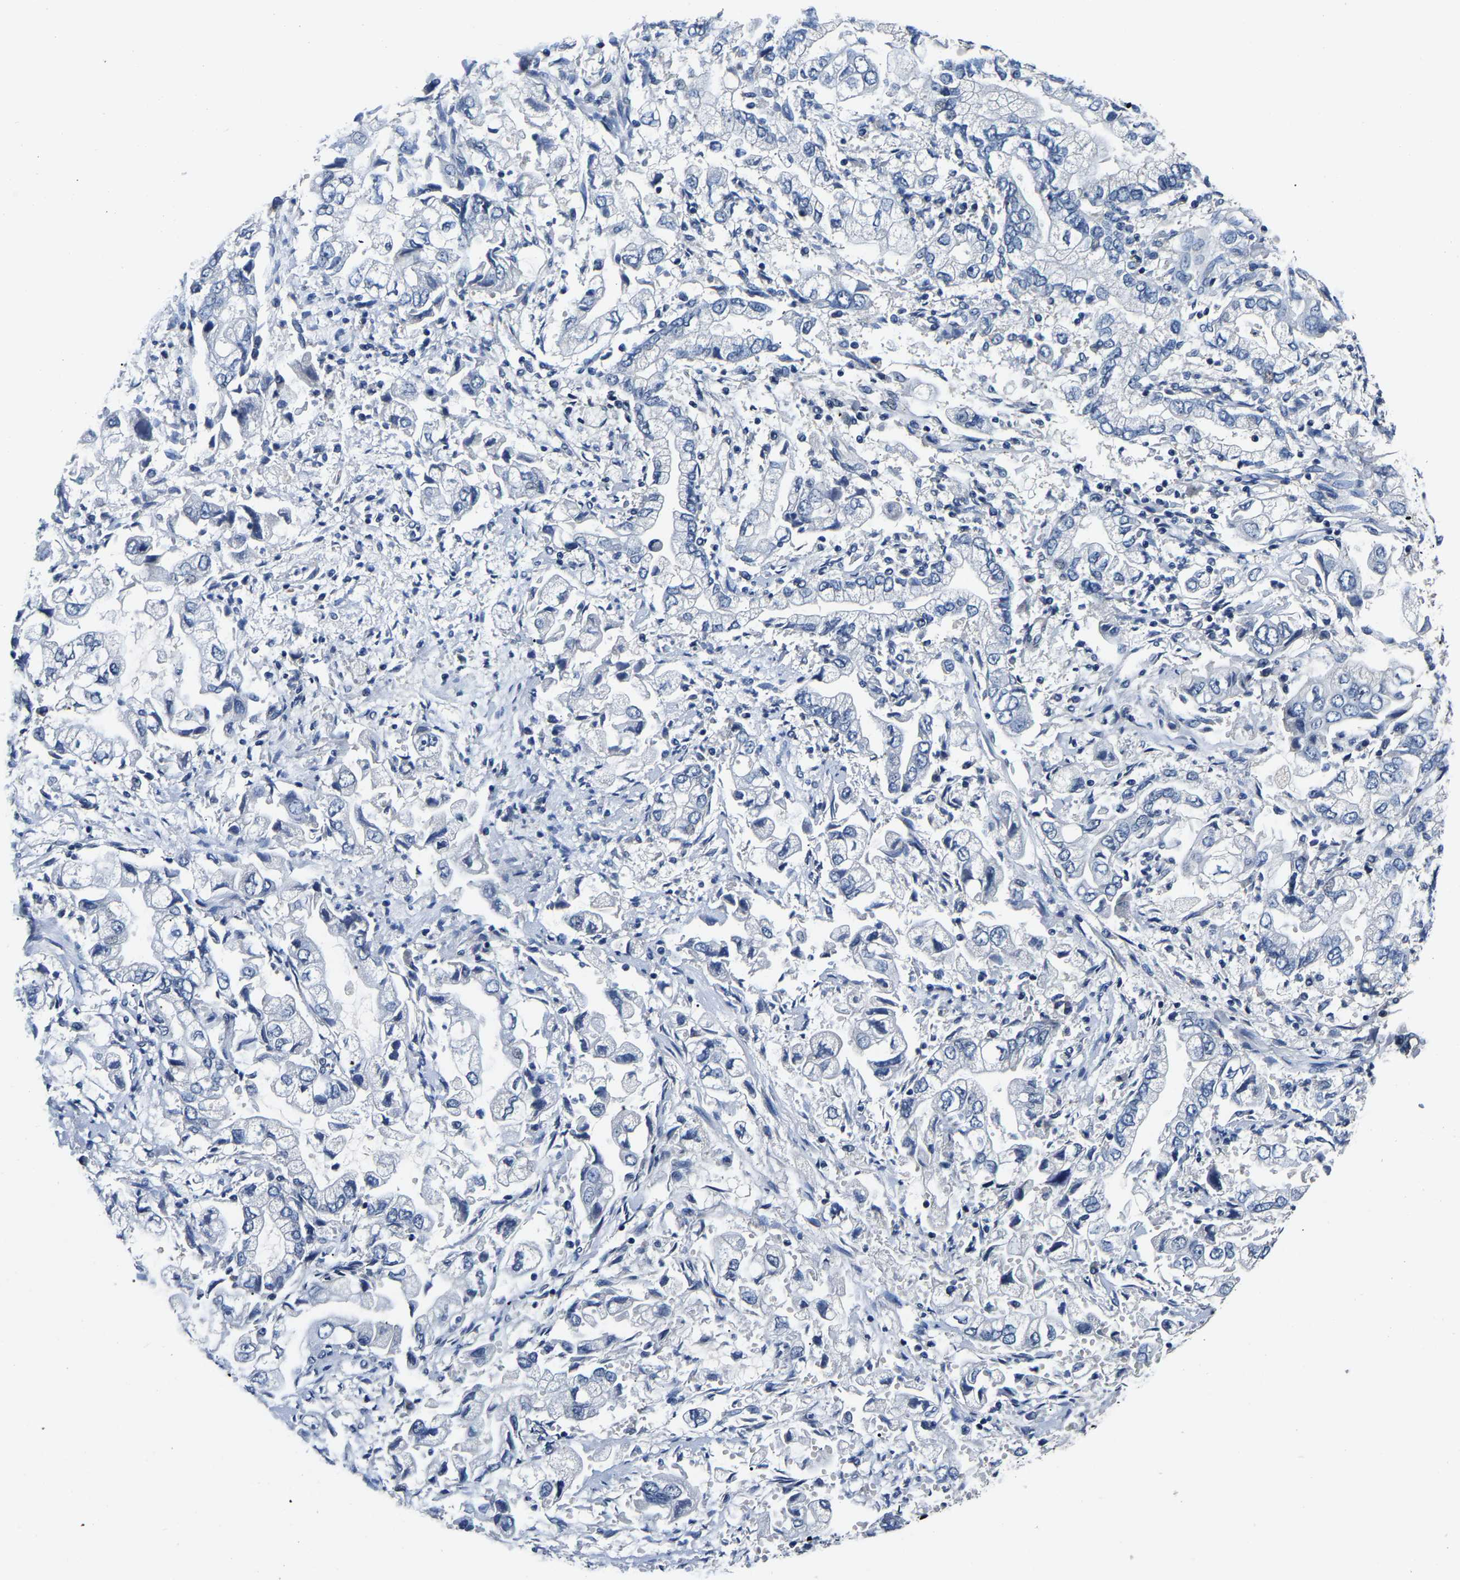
{"staining": {"intensity": "negative", "quantity": "none", "location": "none"}, "tissue": "stomach cancer", "cell_type": "Tumor cells", "image_type": "cancer", "snomed": [{"axis": "morphology", "description": "Normal tissue, NOS"}, {"axis": "morphology", "description": "Adenocarcinoma, NOS"}, {"axis": "topography", "description": "Stomach"}], "caption": "High magnification brightfield microscopy of stomach cancer (adenocarcinoma) stained with DAB (brown) and counterstained with hematoxylin (blue): tumor cells show no significant expression.", "gene": "SH3GLB1", "patient": {"sex": "male", "age": 62}}